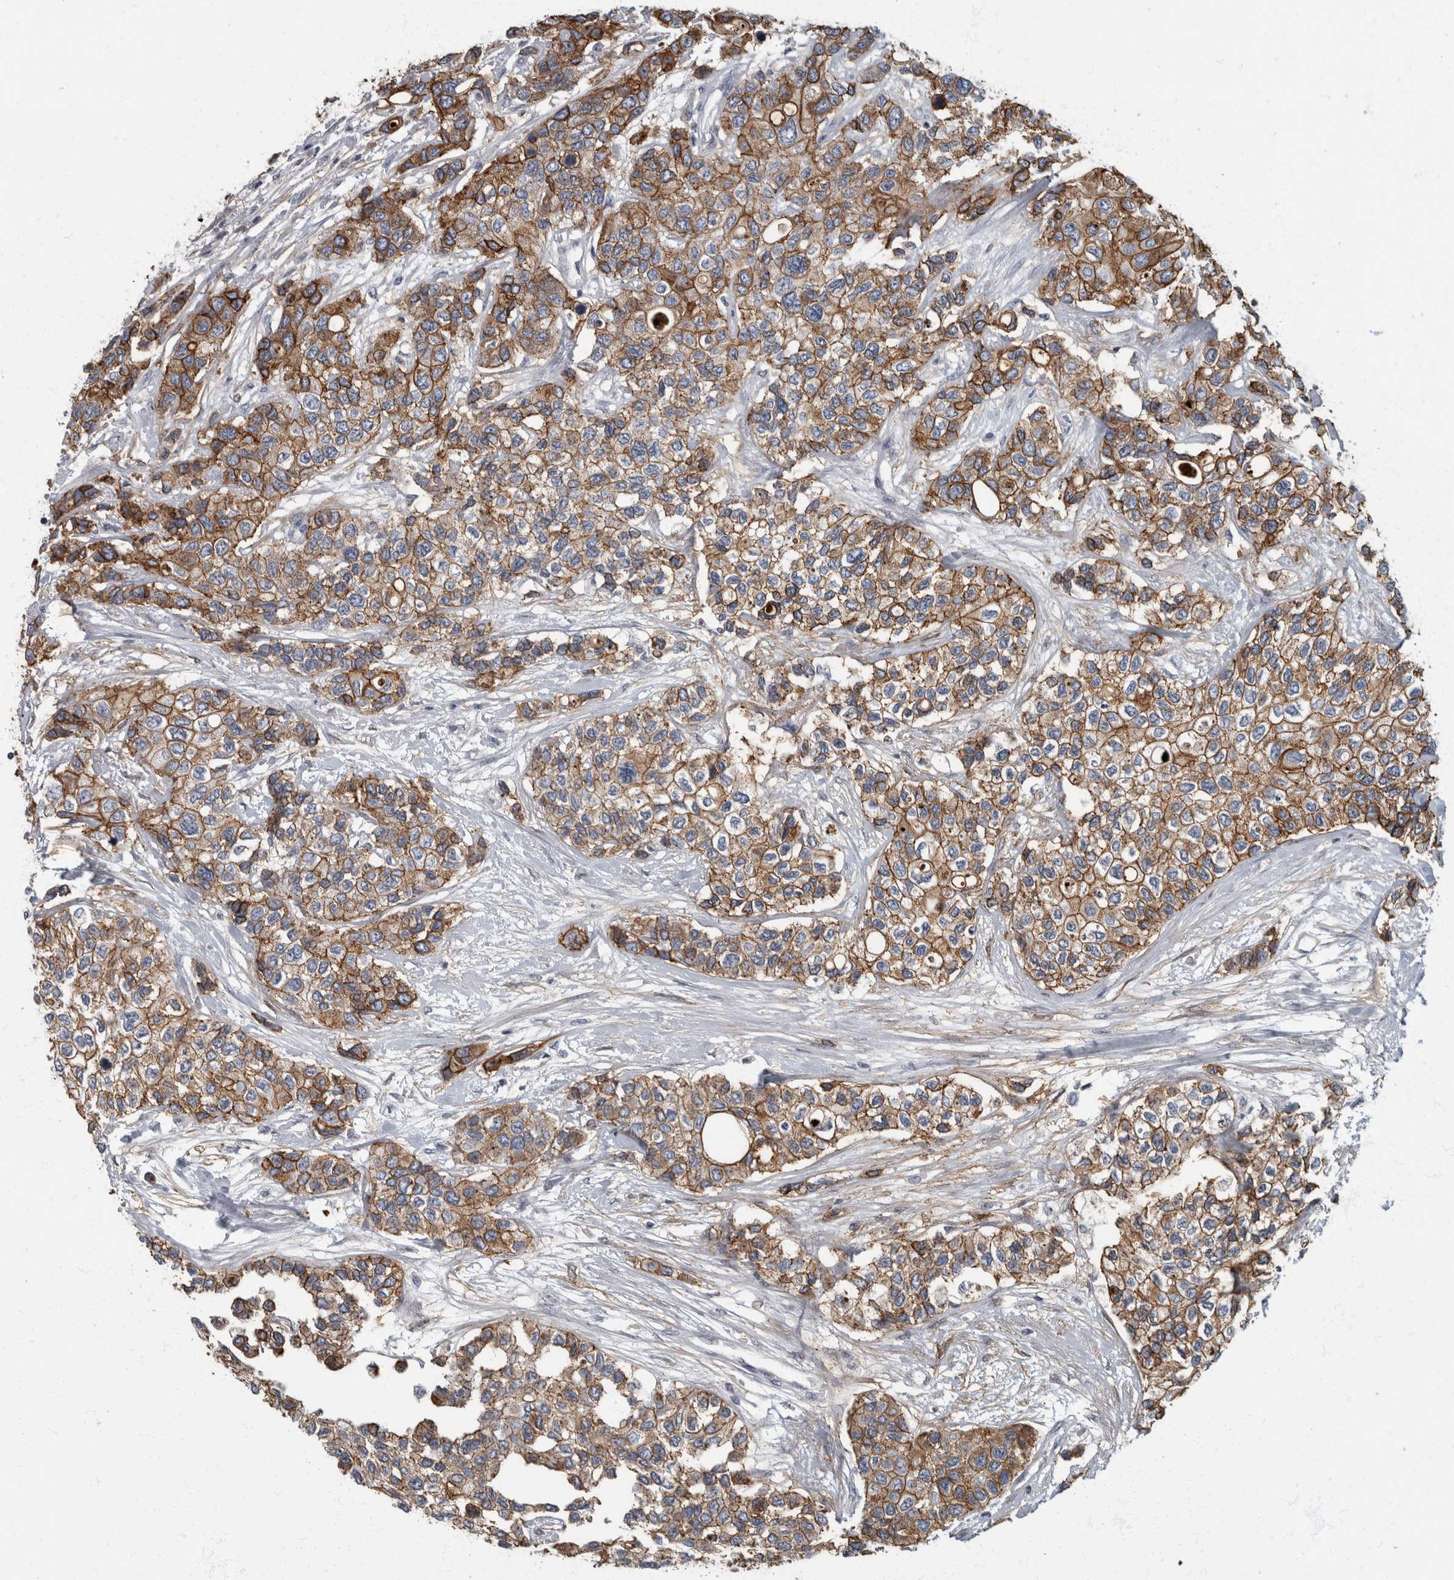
{"staining": {"intensity": "moderate", "quantity": ">75%", "location": "cytoplasmic/membranous"}, "tissue": "urothelial cancer", "cell_type": "Tumor cells", "image_type": "cancer", "snomed": [{"axis": "morphology", "description": "Urothelial carcinoma, High grade"}, {"axis": "topography", "description": "Urinary bladder"}], "caption": "Immunohistochemical staining of urothelial carcinoma (high-grade) exhibits moderate cytoplasmic/membranous protein expression in approximately >75% of tumor cells. (DAB IHC, brown staining for protein, blue staining for nuclei).", "gene": "DSG2", "patient": {"sex": "female", "age": 56}}